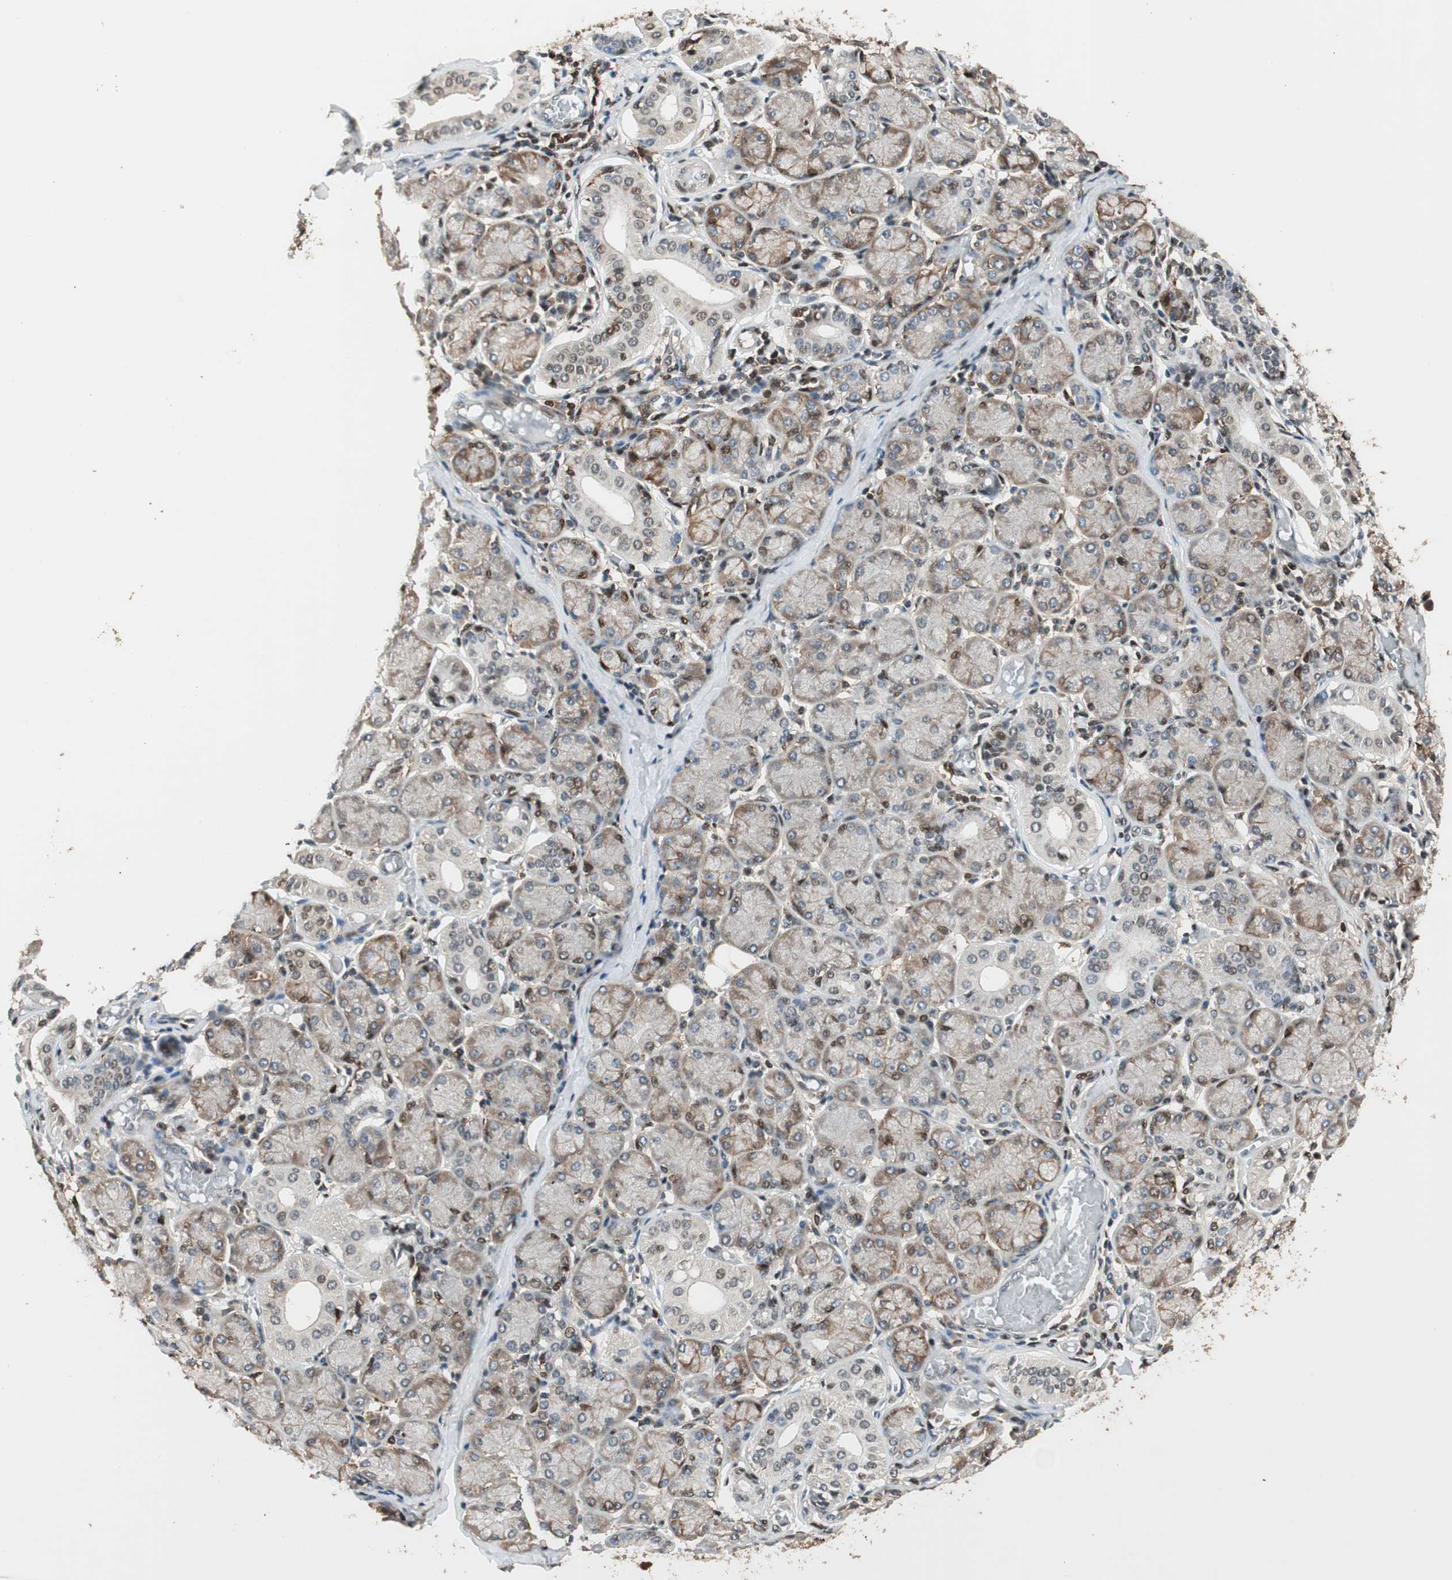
{"staining": {"intensity": "moderate", "quantity": ">75%", "location": "cytoplasmic/membranous,nuclear"}, "tissue": "salivary gland", "cell_type": "Glandular cells", "image_type": "normal", "snomed": [{"axis": "morphology", "description": "Normal tissue, NOS"}, {"axis": "topography", "description": "Salivary gland"}], "caption": "A brown stain shows moderate cytoplasmic/membranous,nuclear positivity of a protein in glandular cells of normal human salivary gland. Using DAB (brown) and hematoxylin (blue) stains, captured at high magnification using brightfield microscopy.", "gene": "BIN1", "patient": {"sex": "female", "age": 24}}